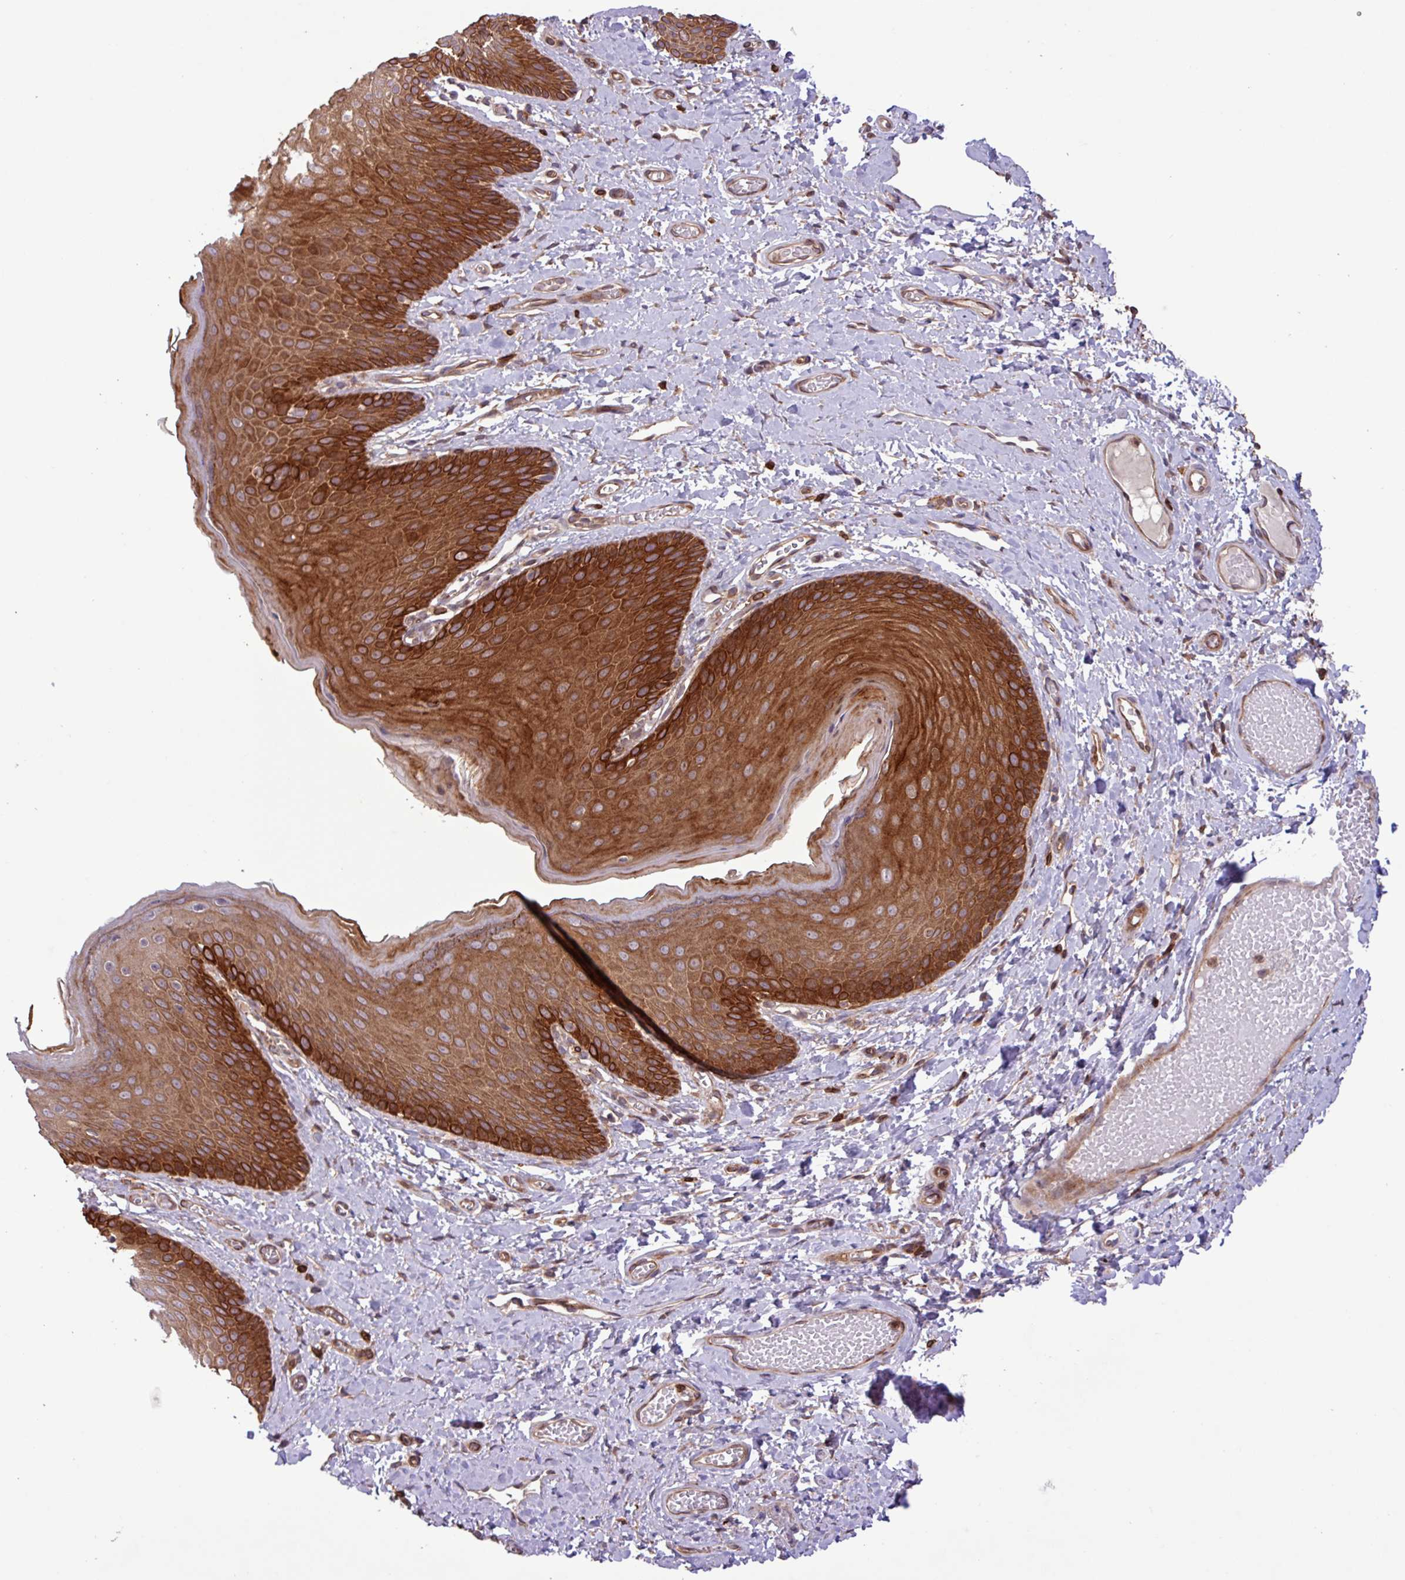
{"staining": {"intensity": "strong", "quantity": ">75%", "location": "cytoplasmic/membranous"}, "tissue": "skin", "cell_type": "Epidermal cells", "image_type": "normal", "snomed": [{"axis": "morphology", "description": "Normal tissue, NOS"}, {"axis": "topography", "description": "Anal"}], "caption": "Epidermal cells show high levels of strong cytoplasmic/membranous staining in approximately >75% of cells in unremarkable human skin. Nuclei are stained in blue.", "gene": "CNTRL", "patient": {"sex": "female", "age": 40}}